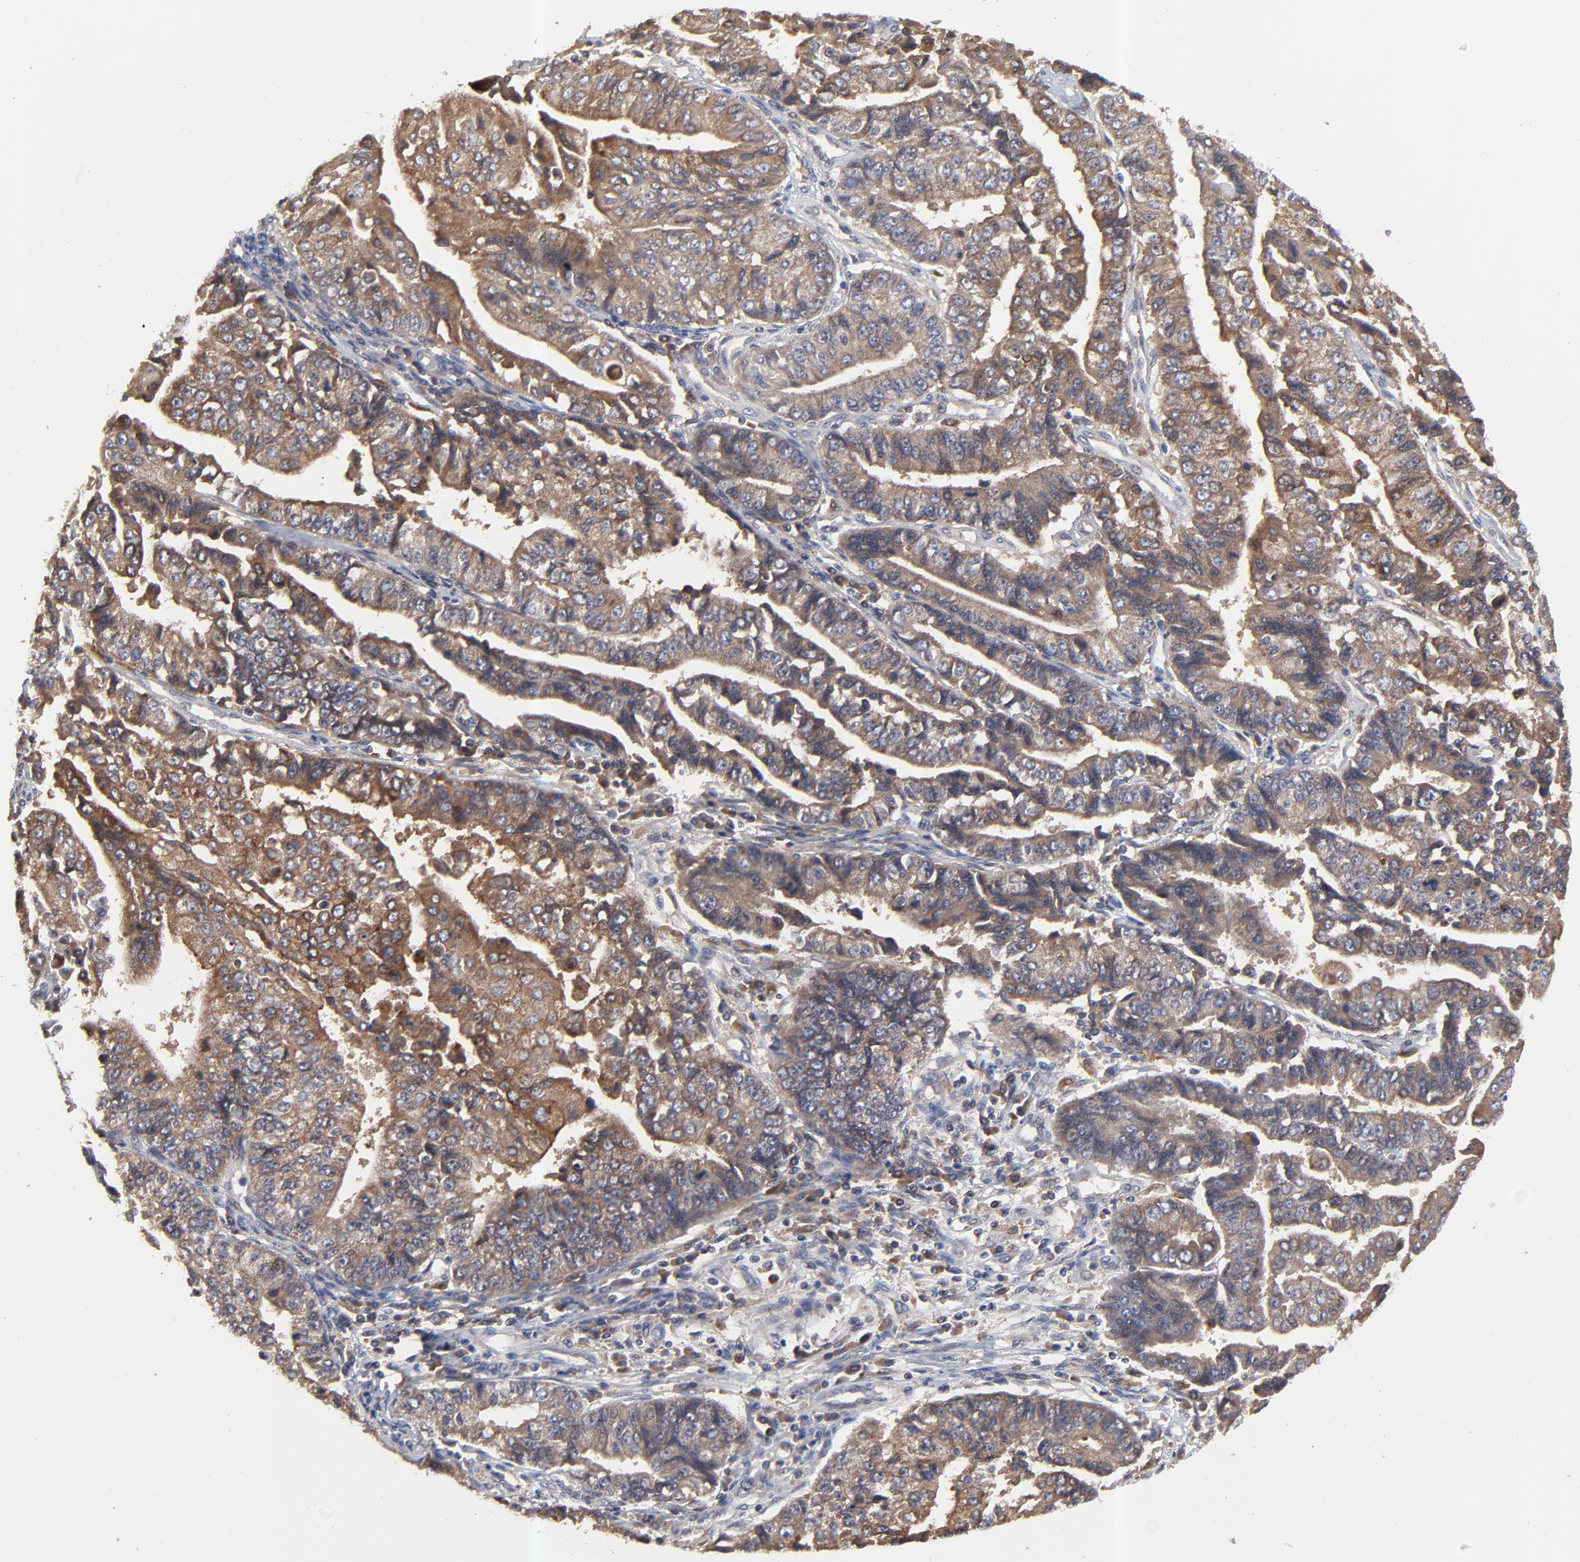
{"staining": {"intensity": "moderate", "quantity": ">75%", "location": "cytoplasmic/membranous"}, "tissue": "endometrial cancer", "cell_type": "Tumor cells", "image_type": "cancer", "snomed": [{"axis": "morphology", "description": "Adenocarcinoma, NOS"}, {"axis": "topography", "description": "Endometrium"}], "caption": "Brown immunohistochemical staining in endometrial cancer shows moderate cytoplasmic/membranous positivity in about >75% of tumor cells.", "gene": "RAB9A", "patient": {"sex": "female", "age": 75}}